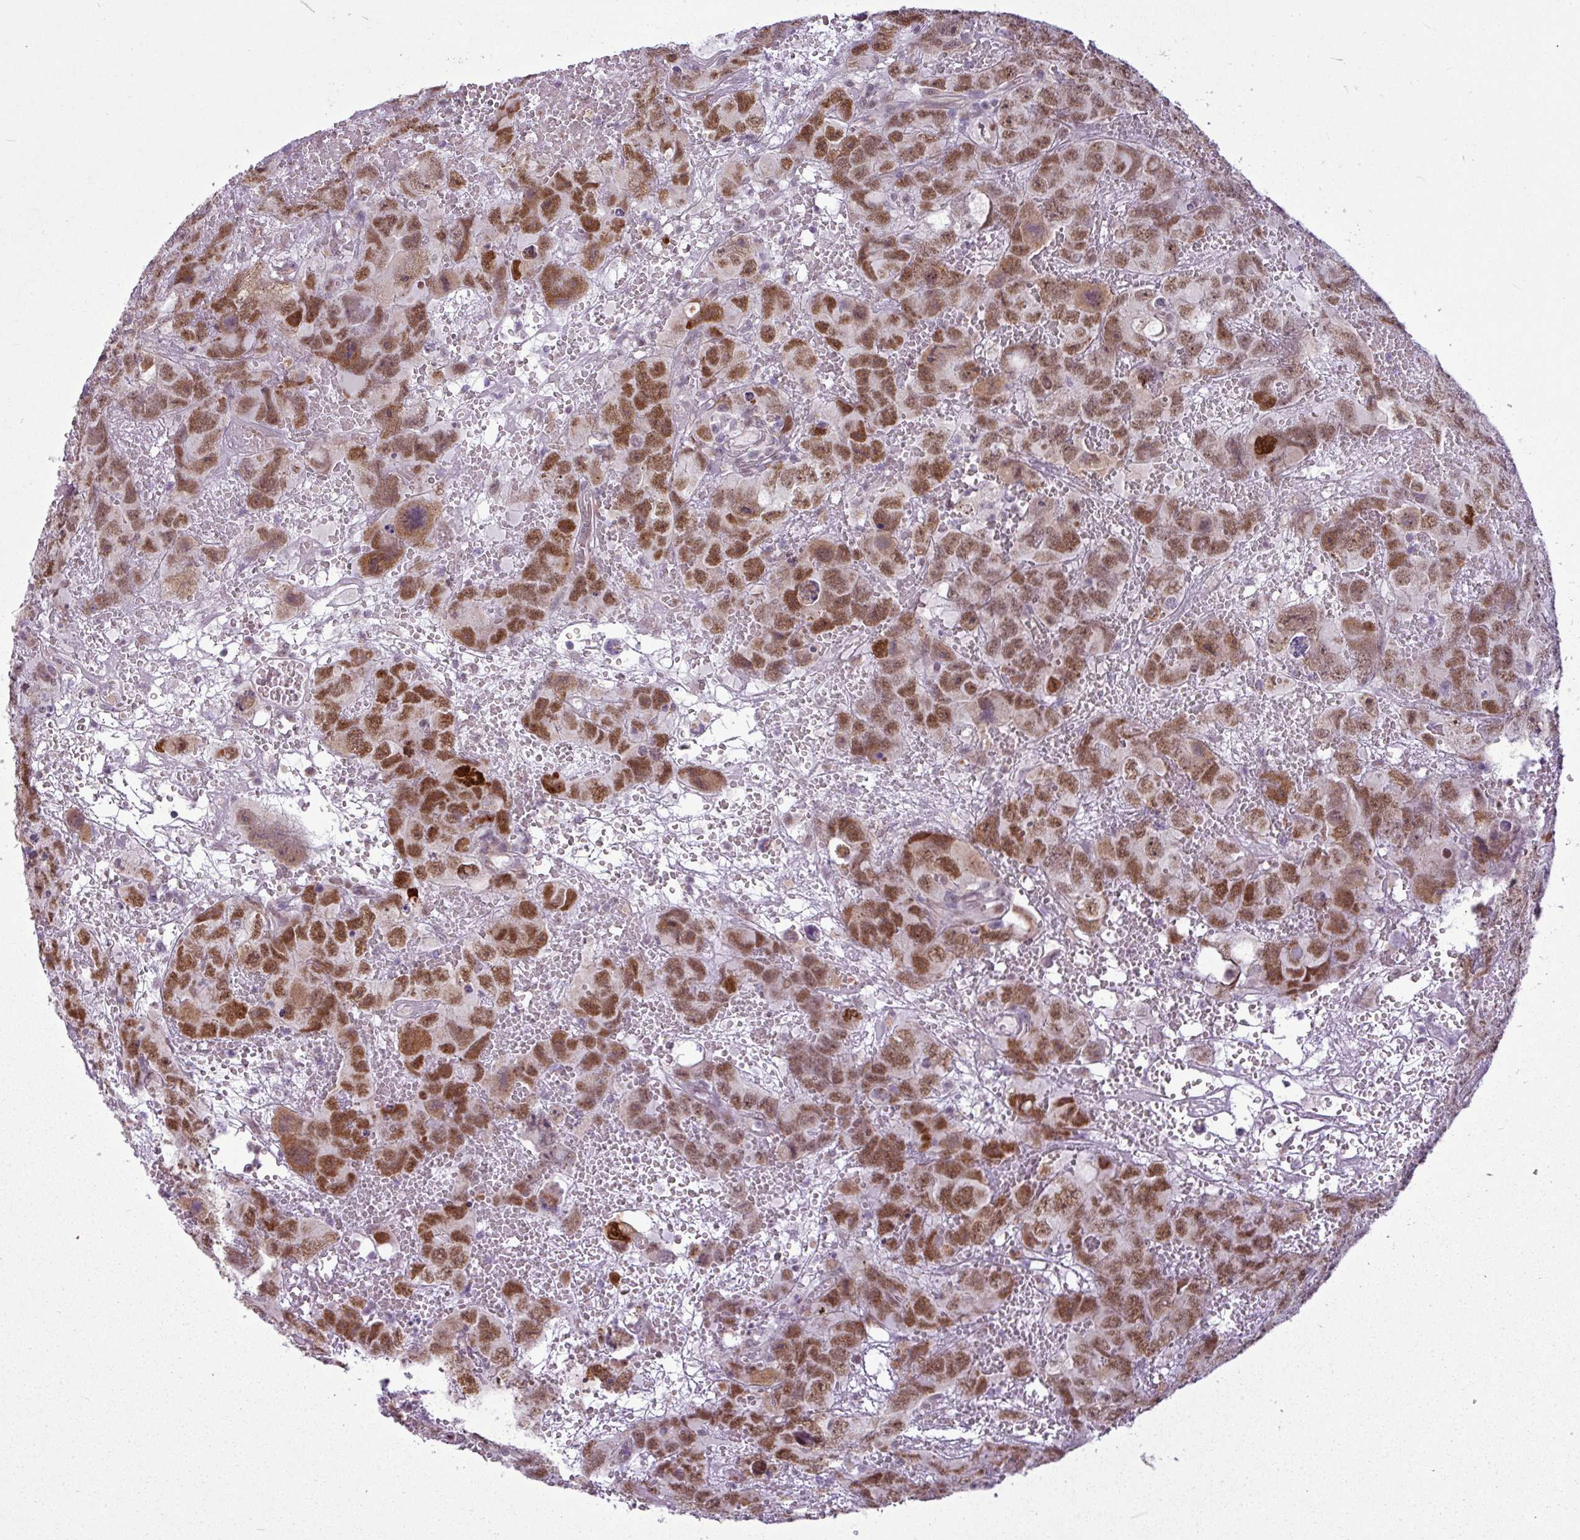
{"staining": {"intensity": "strong", "quantity": ">75%", "location": "nuclear"}, "tissue": "testis cancer", "cell_type": "Tumor cells", "image_type": "cancer", "snomed": [{"axis": "morphology", "description": "Carcinoma, Embryonal, NOS"}, {"axis": "topography", "description": "Testis"}], "caption": "Immunohistochemical staining of embryonal carcinoma (testis) reveals strong nuclear protein expression in about >75% of tumor cells.", "gene": "ZNF217", "patient": {"sex": "male", "age": 45}}